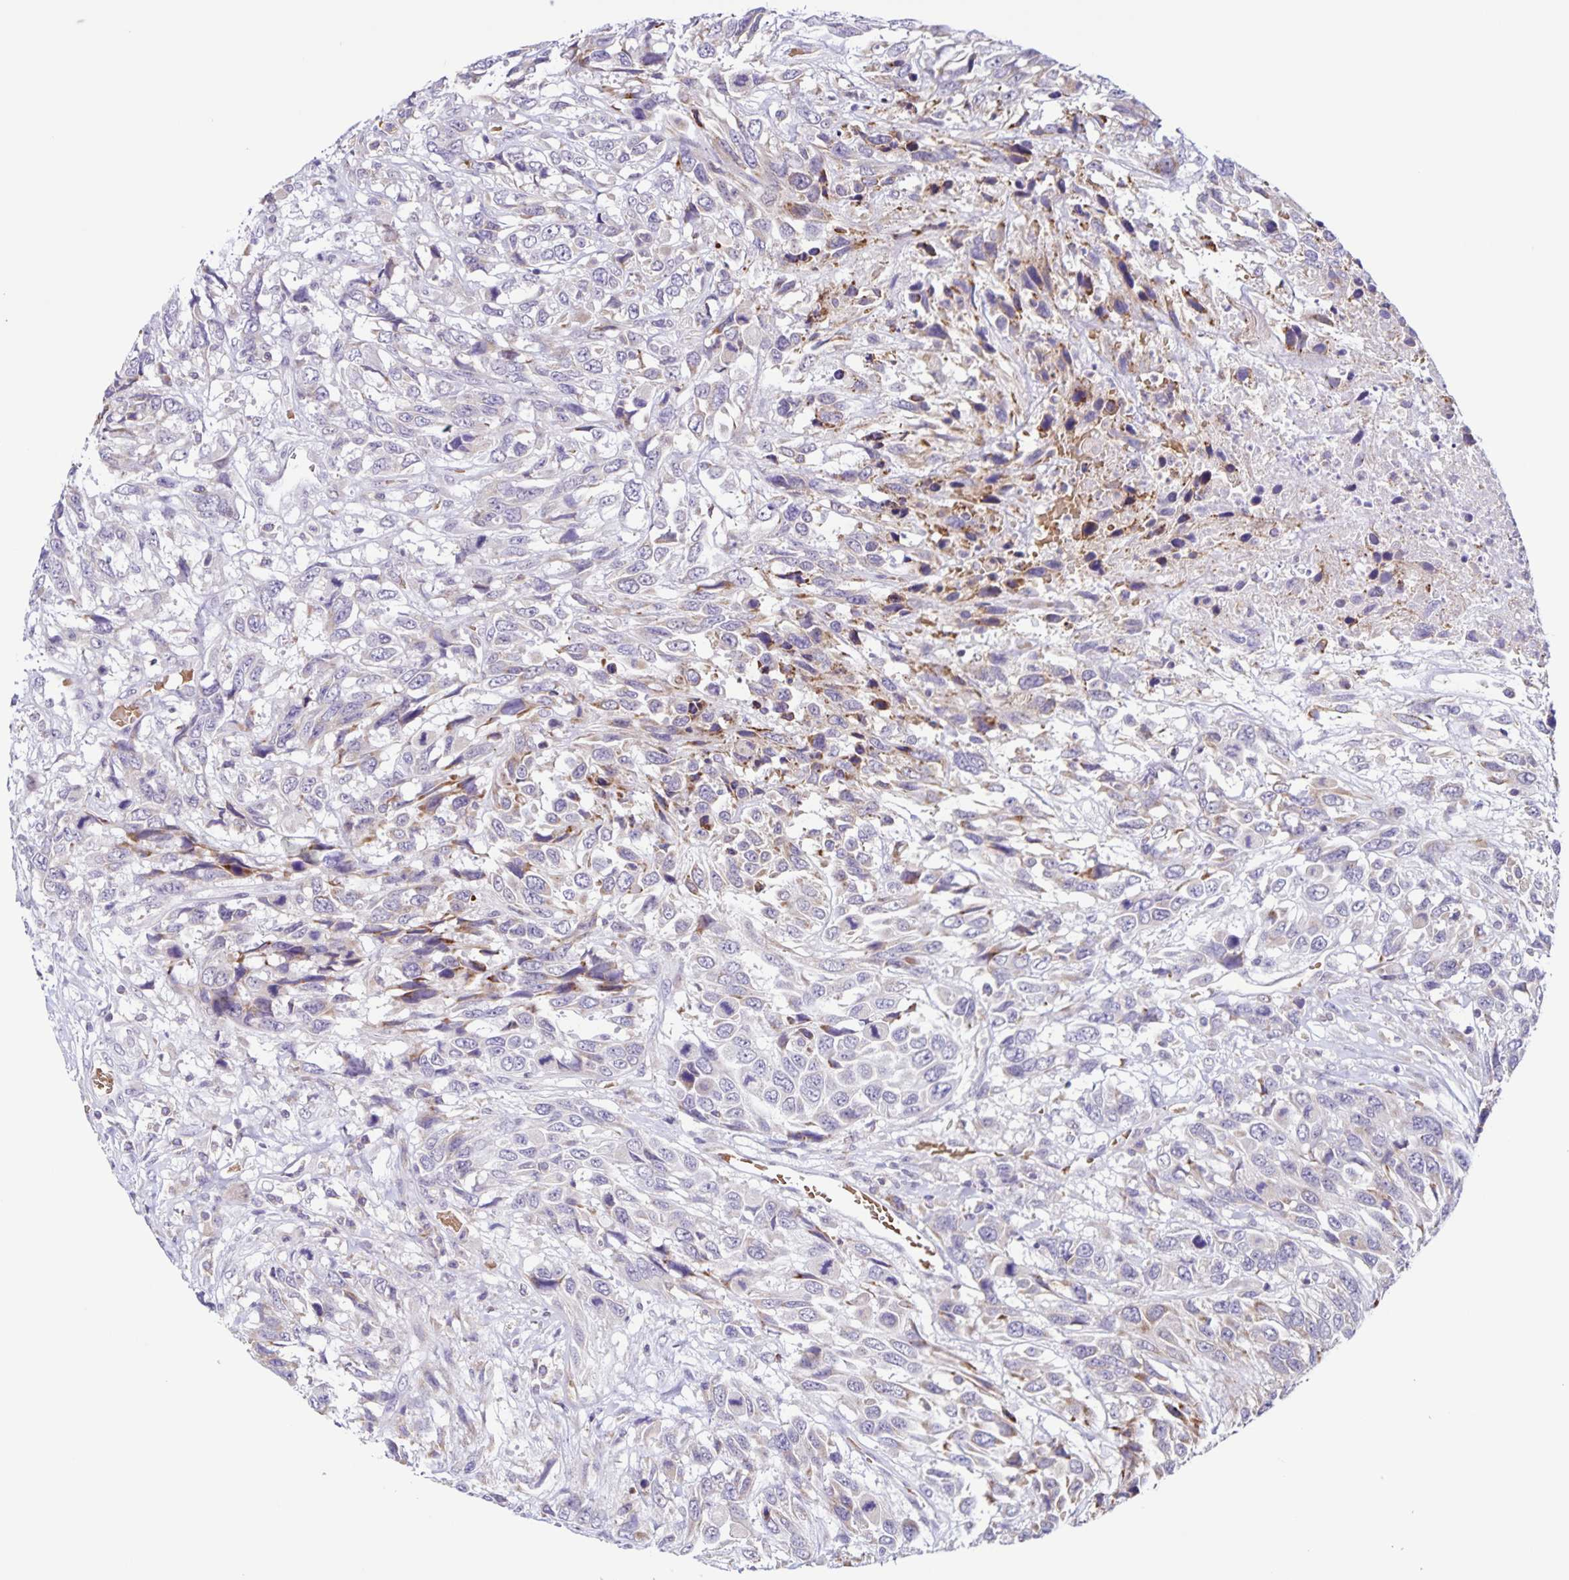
{"staining": {"intensity": "negative", "quantity": "none", "location": "none"}, "tissue": "urothelial cancer", "cell_type": "Tumor cells", "image_type": "cancer", "snomed": [{"axis": "morphology", "description": "Urothelial carcinoma, High grade"}, {"axis": "topography", "description": "Urinary bladder"}], "caption": "Urothelial cancer stained for a protein using immunohistochemistry (IHC) shows no staining tumor cells.", "gene": "STPG4", "patient": {"sex": "female", "age": 70}}